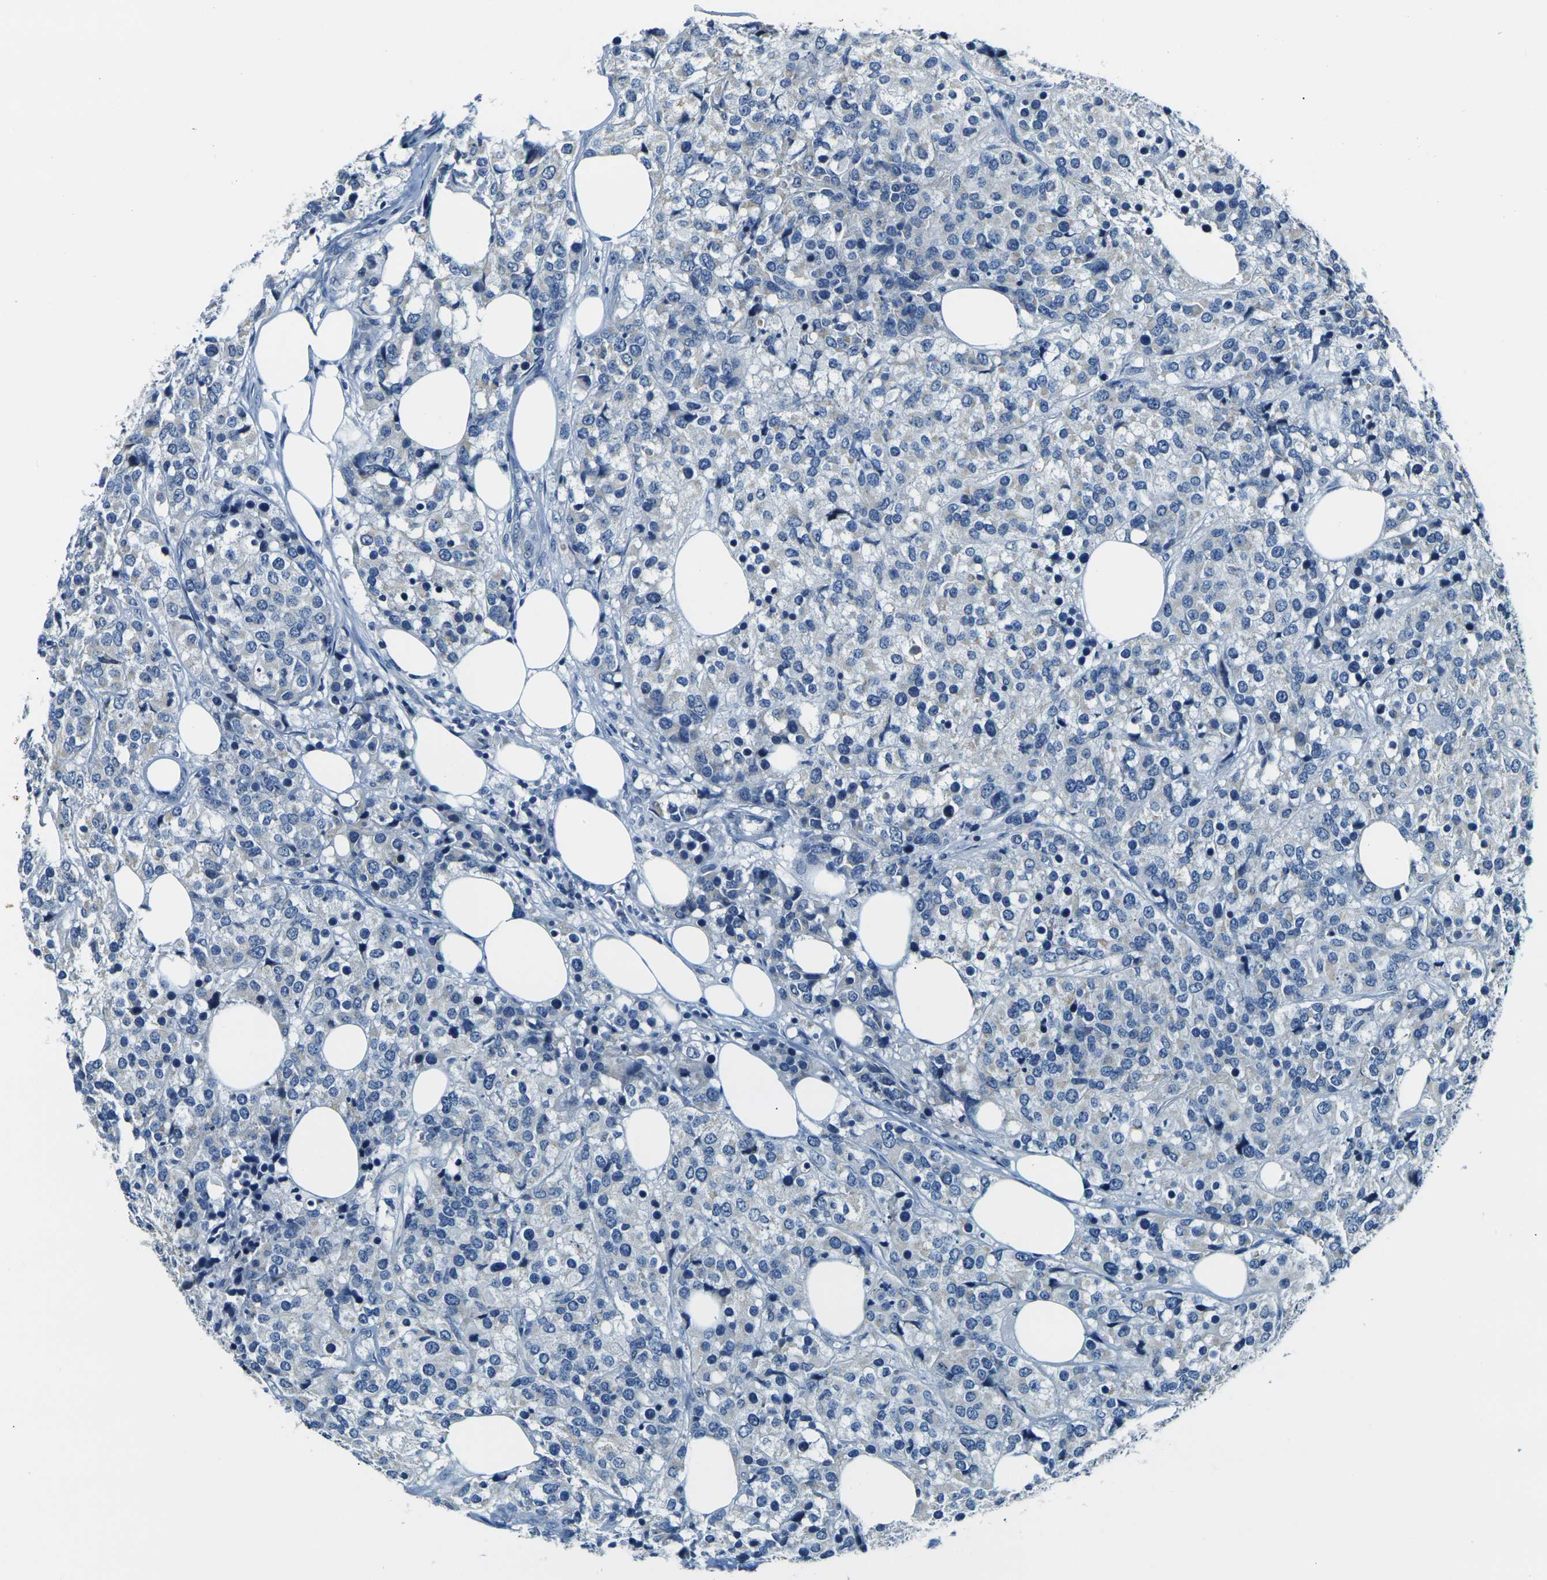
{"staining": {"intensity": "negative", "quantity": "none", "location": "none"}, "tissue": "breast cancer", "cell_type": "Tumor cells", "image_type": "cancer", "snomed": [{"axis": "morphology", "description": "Lobular carcinoma"}, {"axis": "topography", "description": "Breast"}], "caption": "Breast cancer (lobular carcinoma) stained for a protein using IHC shows no positivity tumor cells.", "gene": "SHISAL2B", "patient": {"sex": "female", "age": 59}}